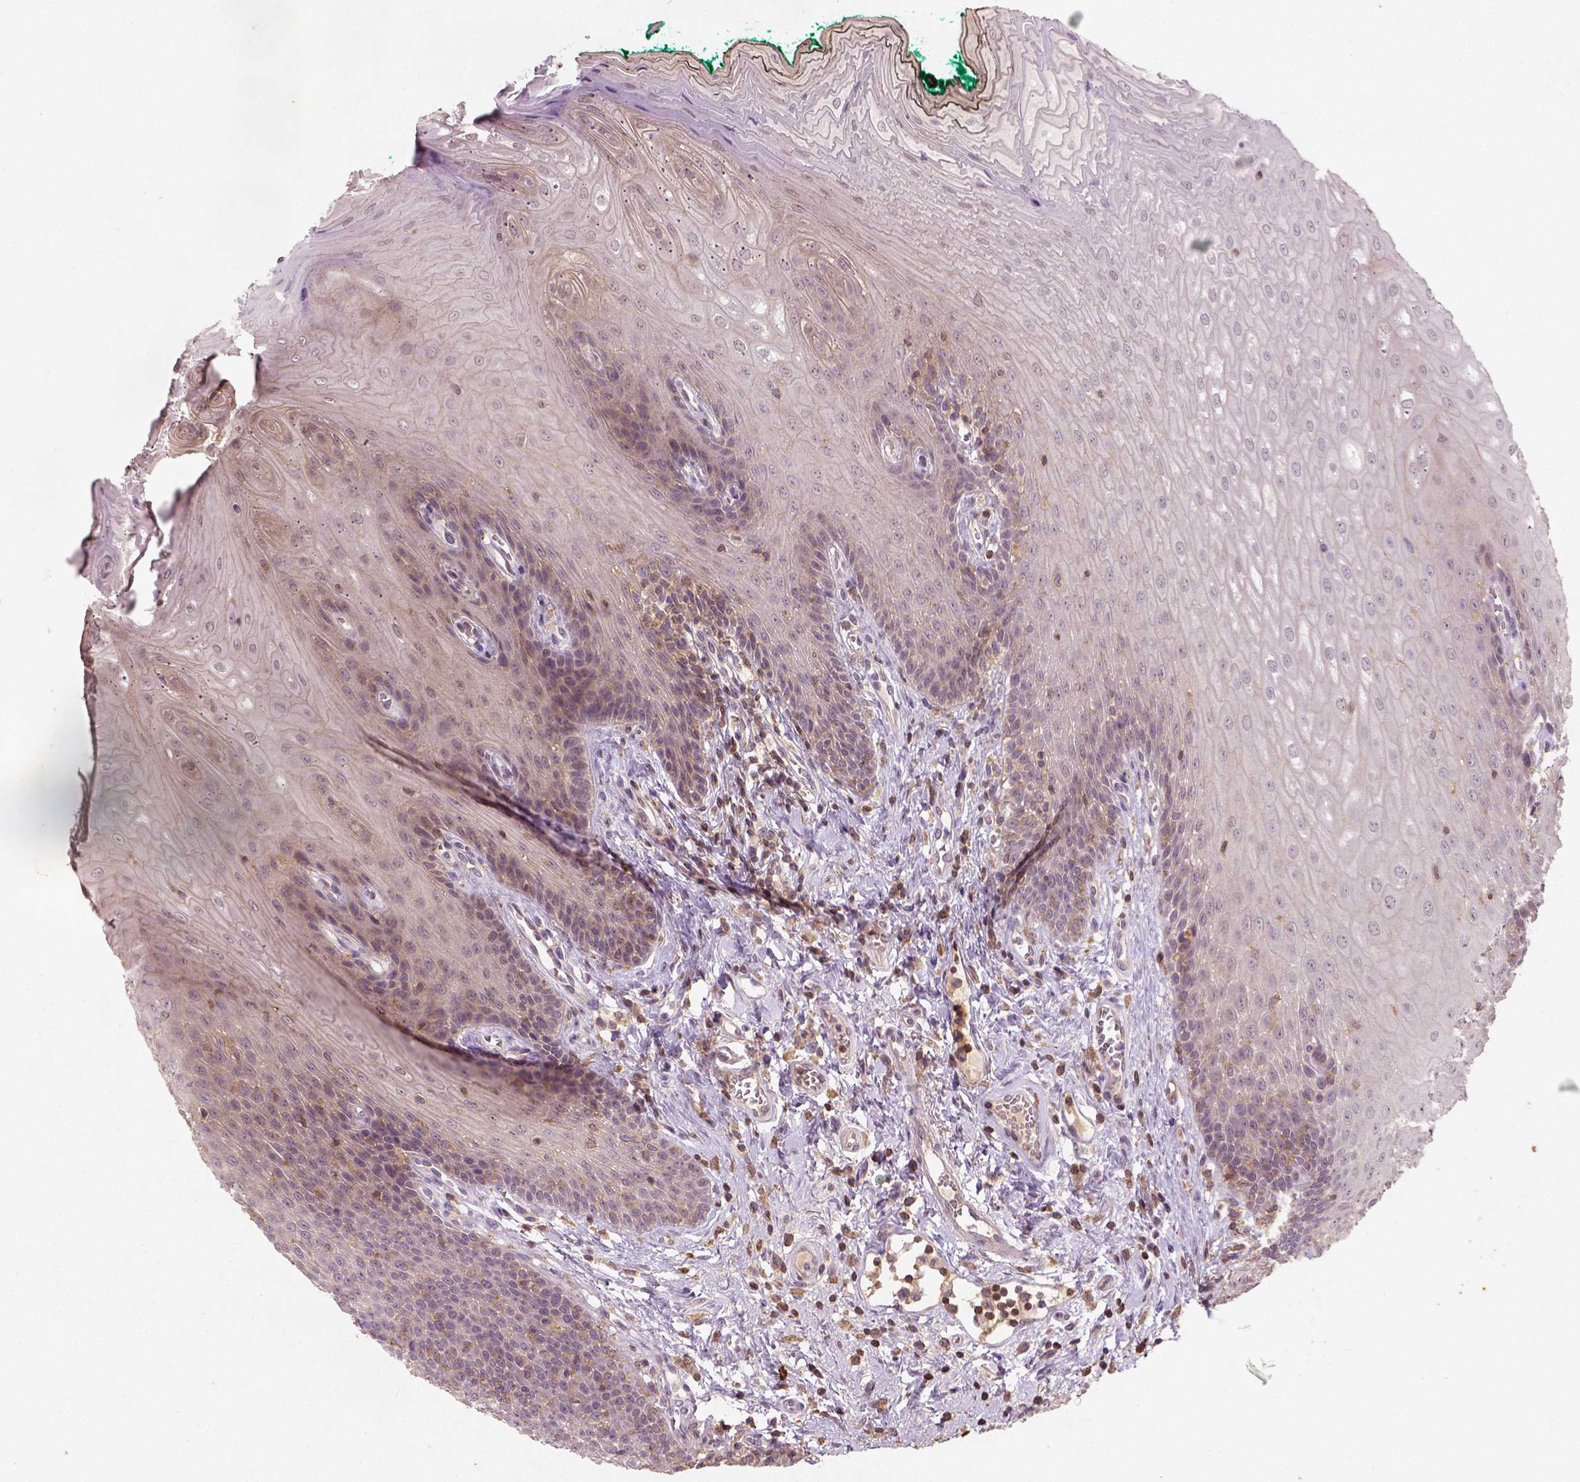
{"staining": {"intensity": "weak", "quantity": "<25%", "location": "cytoplasmic/membranous"}, "tissue": "oral mucosa", "cell_type": "Squamous epithelial cells", "image_type": "normal", "snomed": [{"axis": "morphology", "description": "Normal tissue, NOS"}, {"axis": "topography", "description": "Oral tissue"}], "caption": "This is an IHC image of unremarkable human oral mucosa. There is no staining in squamous epithelial cells.", "gene": "CAMKK1", "patient": {"sex": "female", "age": 68}}